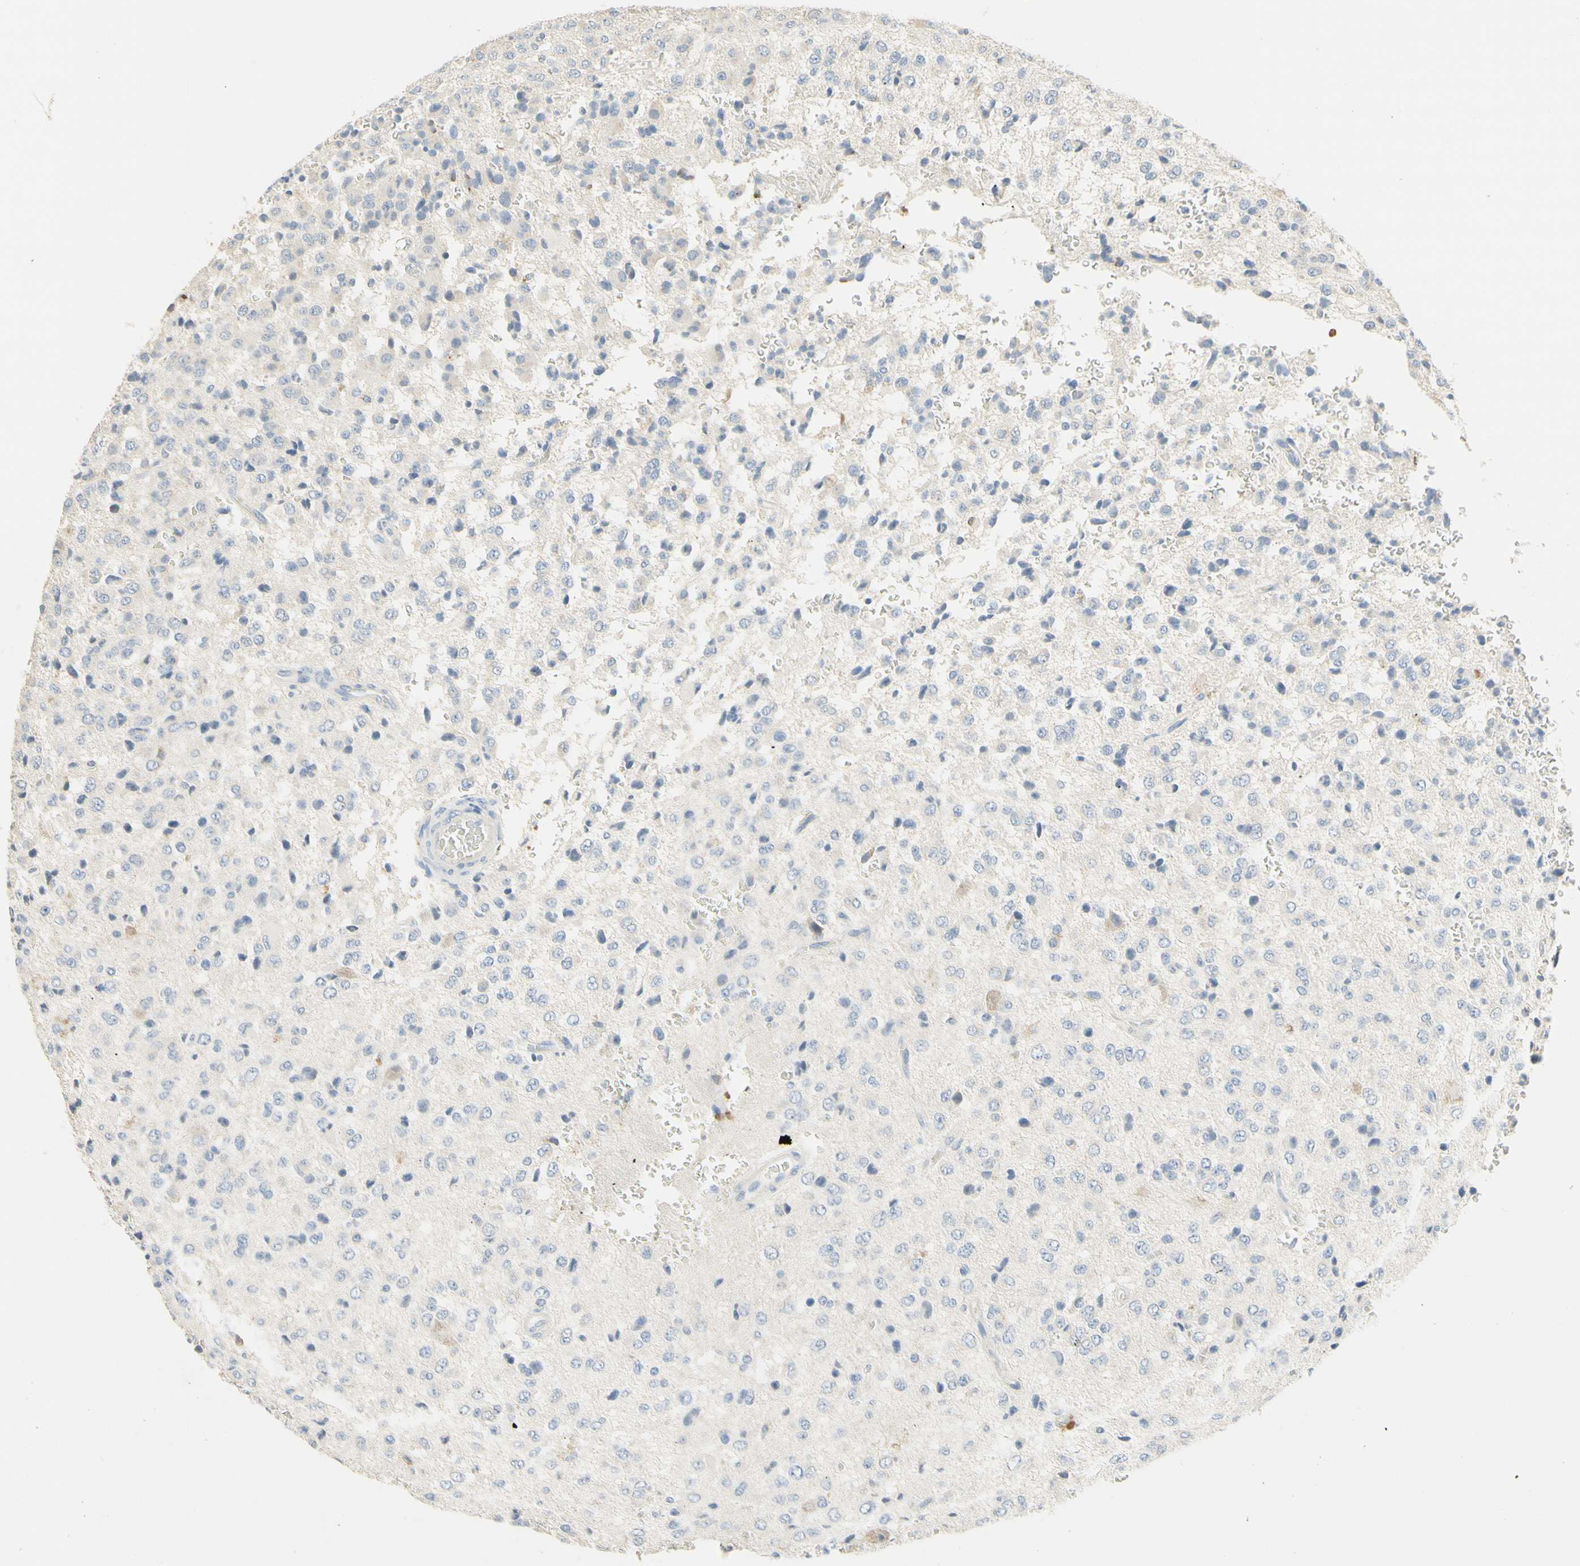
{"staining": {"intensity": "weak", "quantity": "<25%", "location": "cytoplasmic/membranous"}, "tissue": "glioma", "cell_type": "Tumor cells", "image_type": "cancer", "snomed": [{"axis": "morphology", "description": "Glioma, malignant, High grade"}, {"axis": "topography", "description": "pancreas cauda"}], "caption": "Tumor cells are negative for protein expression in human glioma.", "gene": "NECTIN4", "patient": {"sex": "male", "age": 60}}